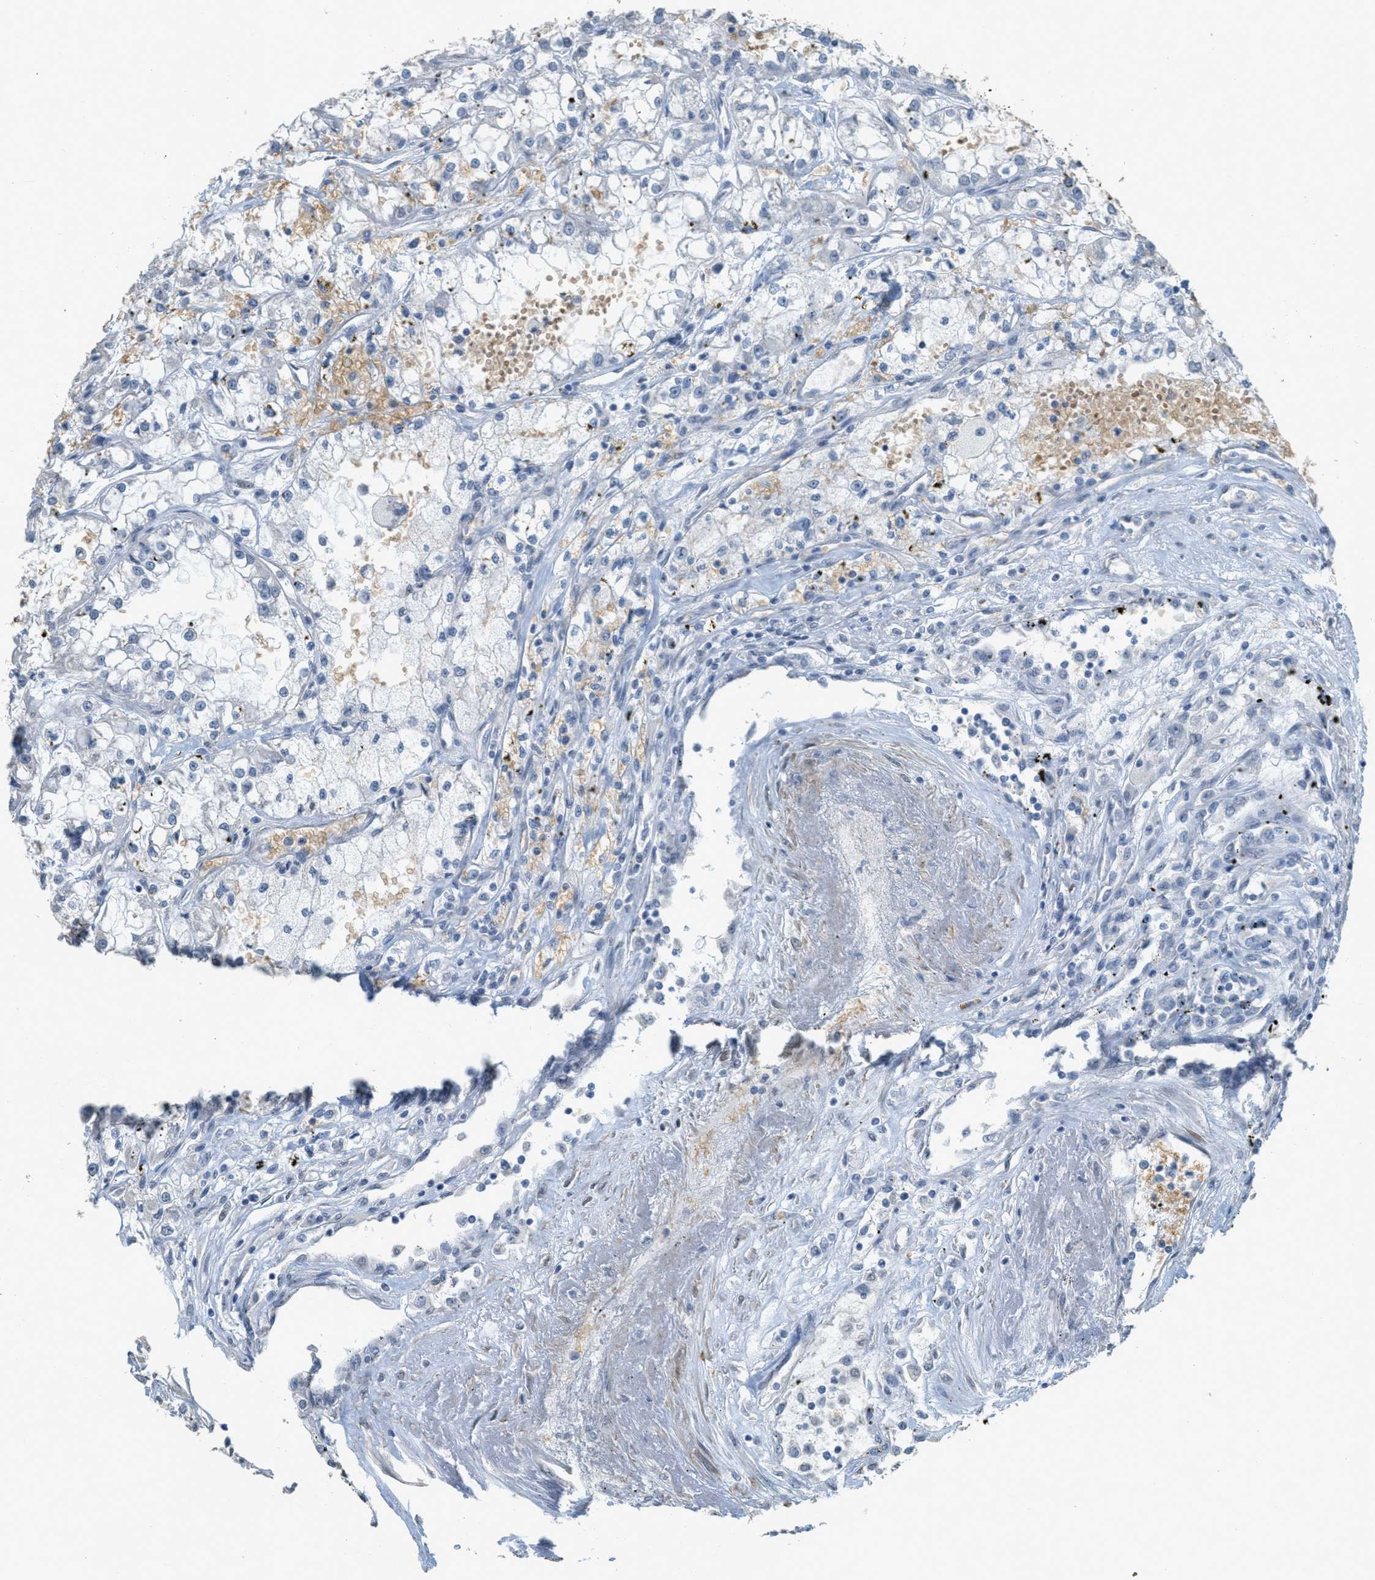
{"staining": {"intensity": "negative", "quantity": "none", "location": "none"}, "tissue": "renal cancer", "cell_type": "Tumor cells", "image_type": "cancer", "snomed": [{"axis": "morphology", "description": "Adenocarcinoma, NOS"}, {"axis": "topography", "description": "Kidney"}], "caption": "Tumor cells show no significant expression in renal cancer (adenocarcinoma).", "gene": "MRS2", "patient": {"sex": "female", "age": 52}}